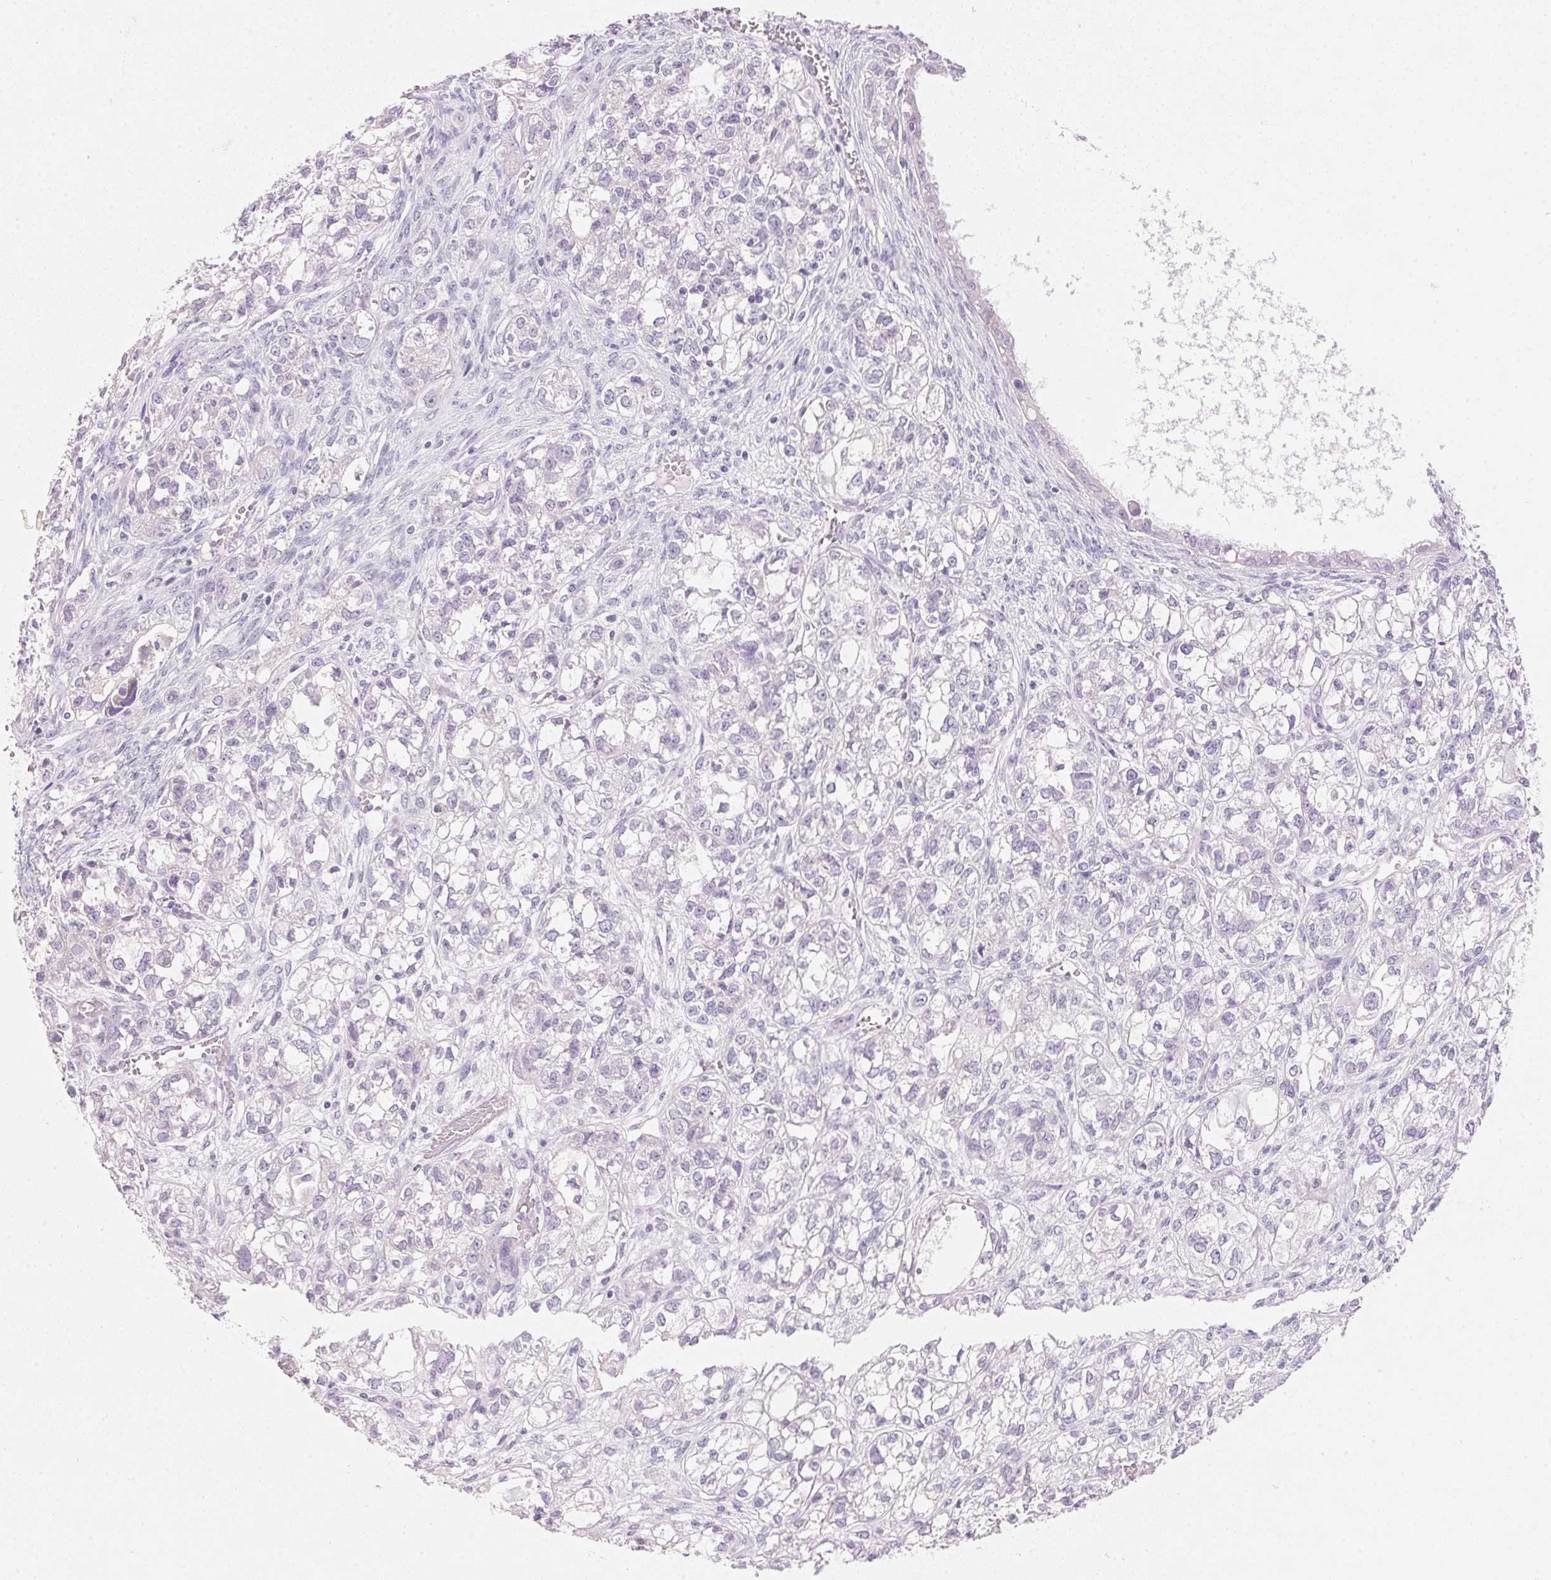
{"staining": {"intensity": "negative", "quantity": "none", "location": "none"}, "tissue": "ovarian cancer", "cell_type": "Tumor cells", "image_type": "cancer", "snomed": [{"axis": "morphology", "description": "Carcinoma, endometroid"}, {"axis": "topography", "description": "Ovary"}], "caption": "A high-resolution histopathology image shows immunohistochemistry staining of ovarian endometroid carcinoma, which displays no significant positivity in tumor cells.", "gene": "CYP11B1", "patient": {"sex": "female", "age": 64}}